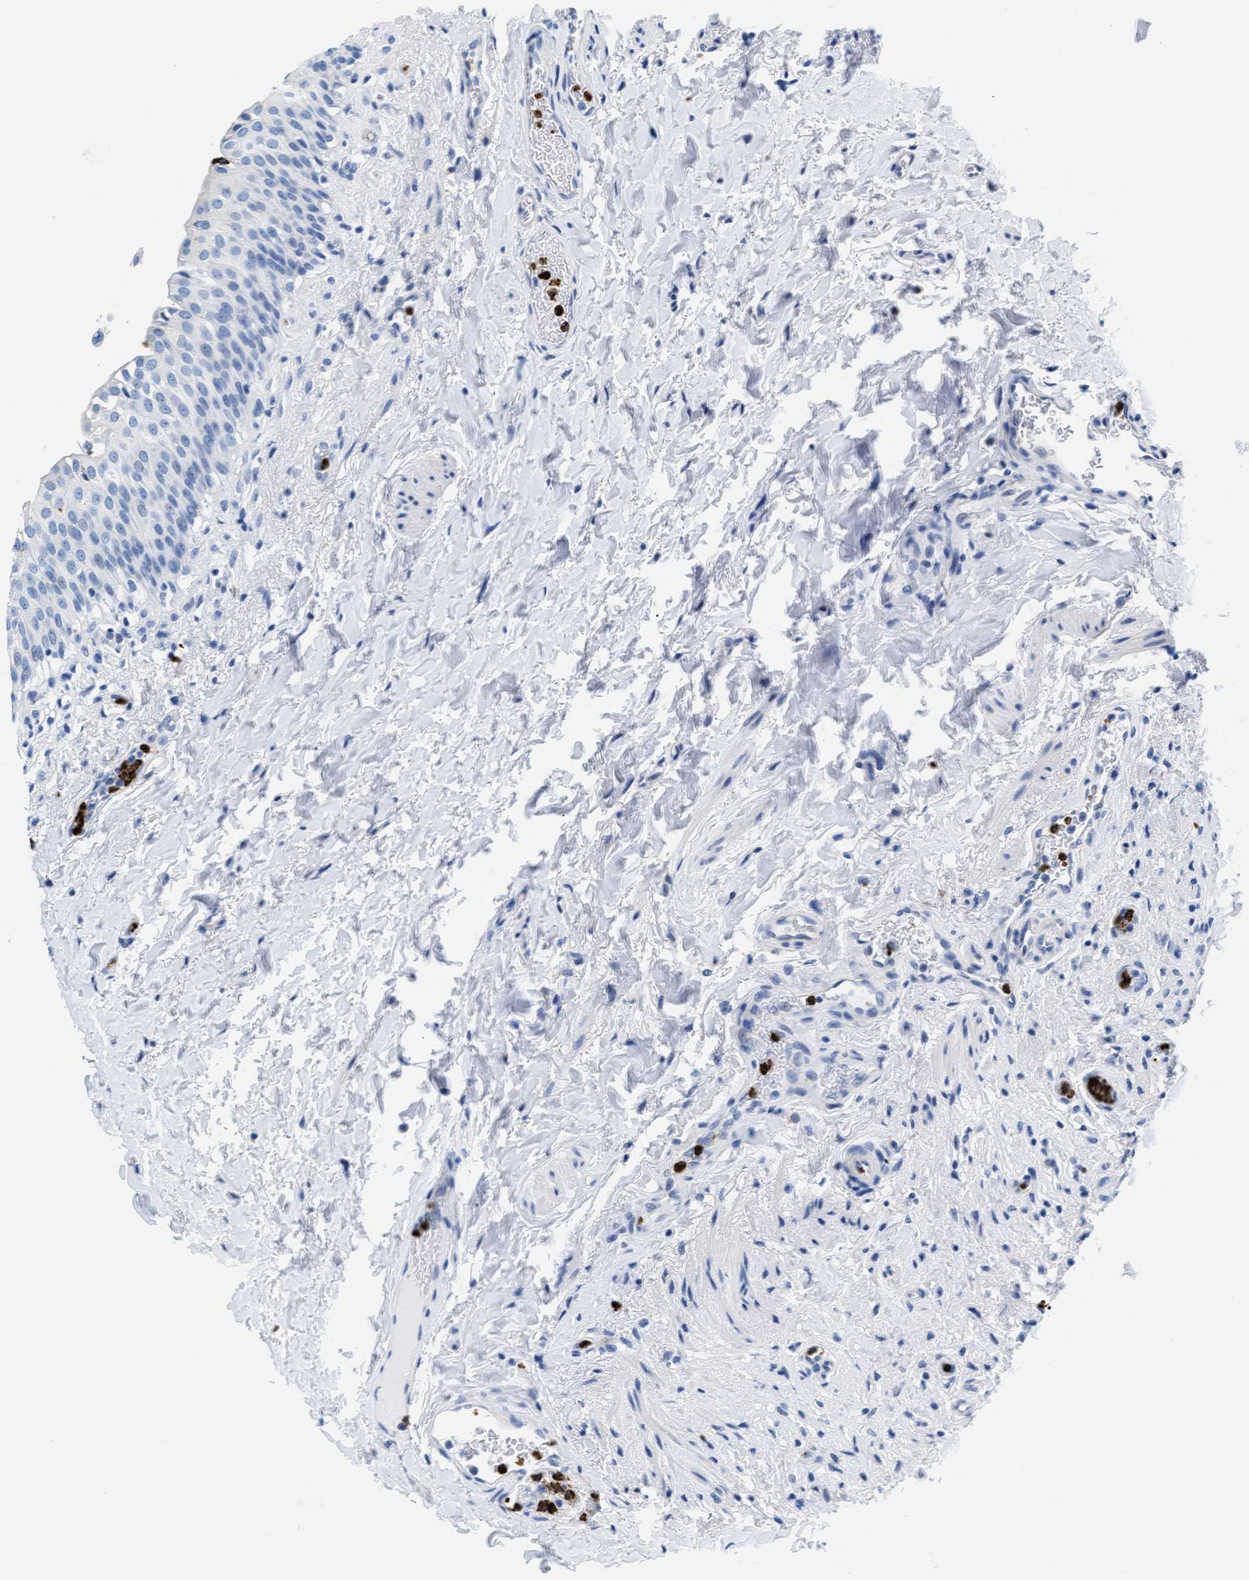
{"staining": {"intensity": "negative", "quantity": "none", "location": "none"}, "tissue": "urinary bladder", "cell_type": "Urothelial cells", "image_type": "normal", "snomed": [{"axis": "morphology", "description": "Normal tissue, NOS"}, {"axis": "topography", "description": "Urinary bladder"}], "caption": "The photomicrograph reveals no staining of urothelial cells in benign urinary bladder.", "gene": "MMP8", "patient": {"sex": "female", "age": 60}}